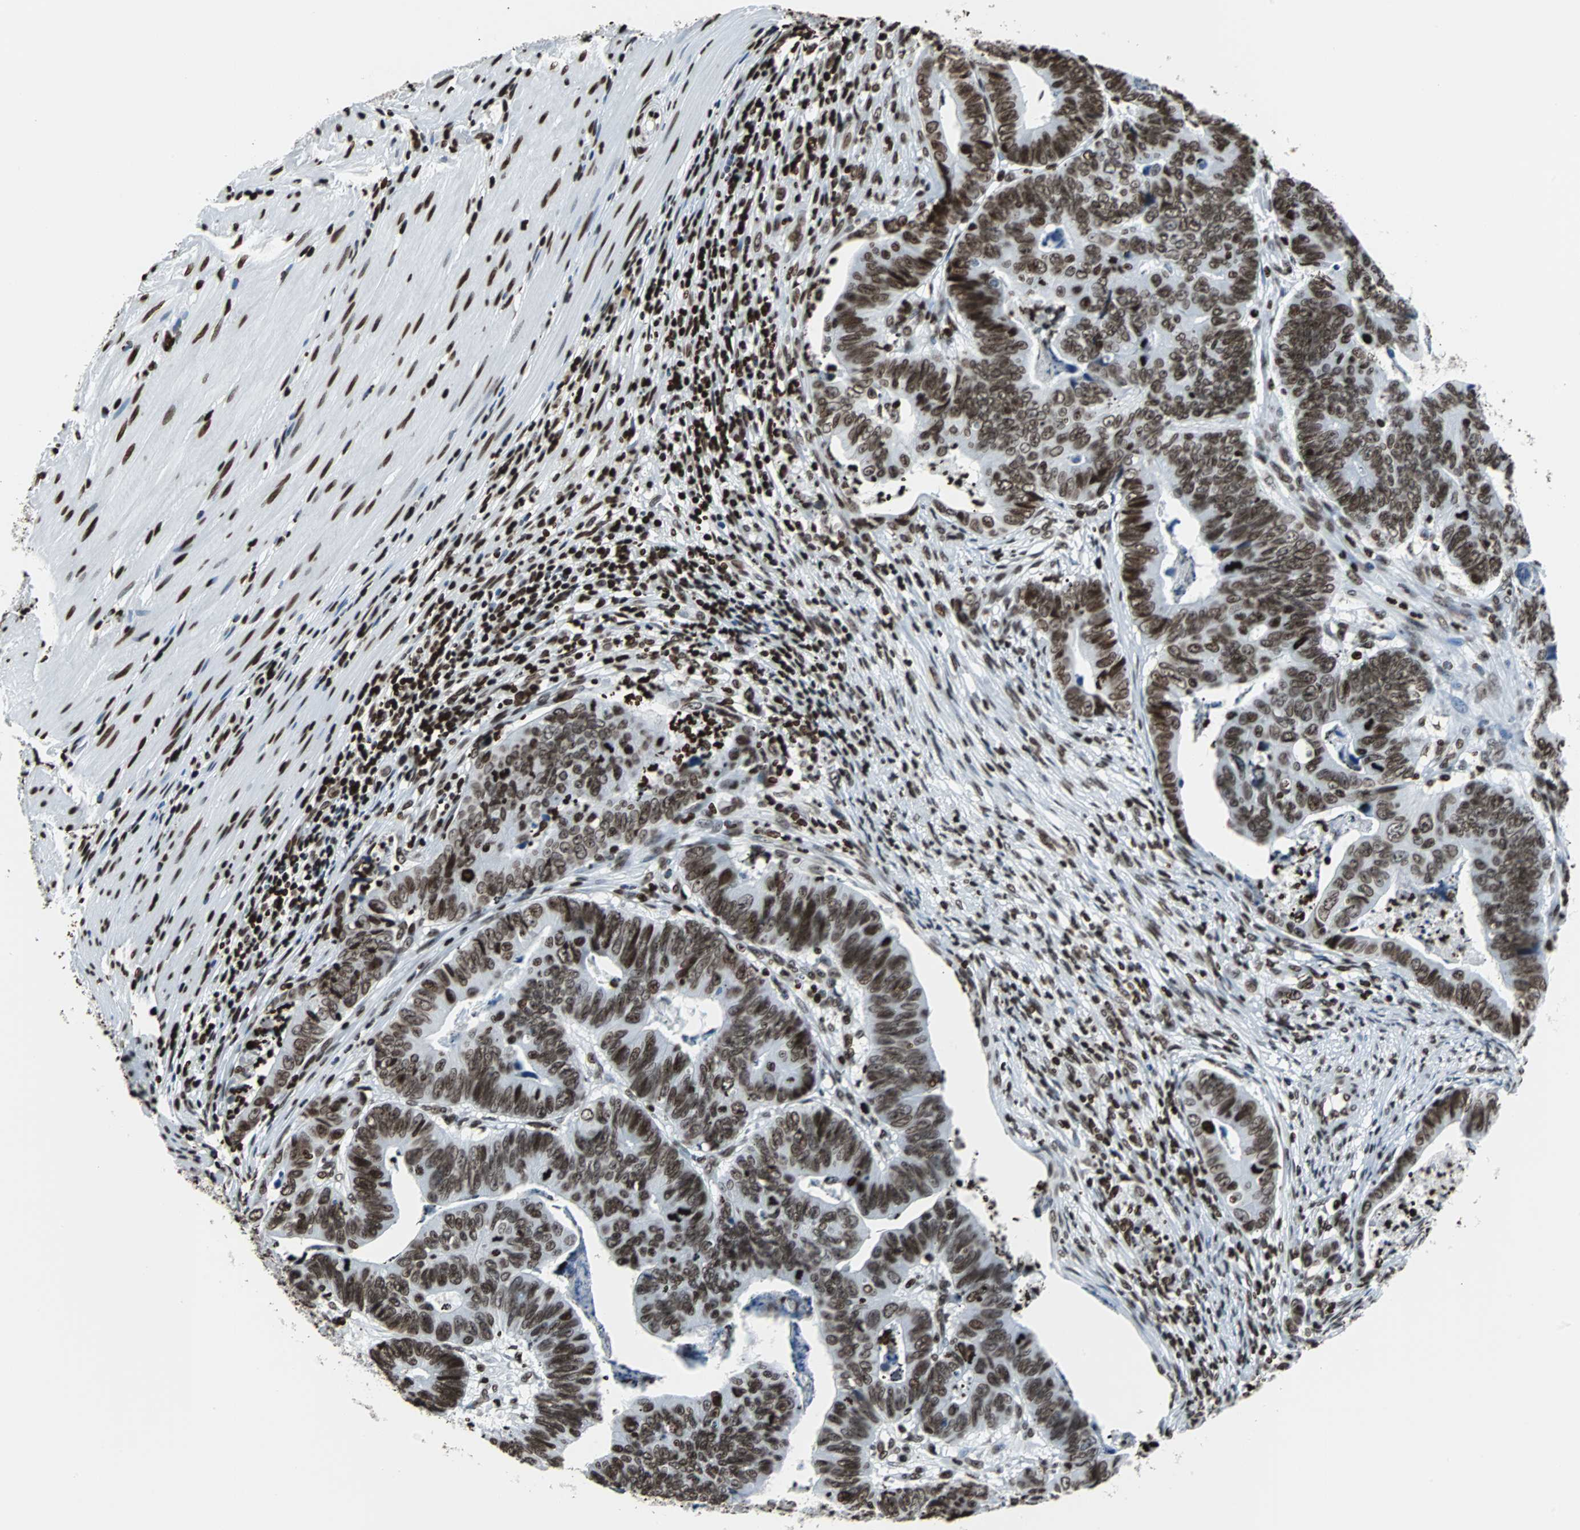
{"staining": {"intensity": "strong", "quantity": ">75%", "location": "nuclear"}, "tissue": "stomach cancer", "cell_type": "Tumor cells", "image_type": "cancer", "snomed": [{"axis": "morphology", "description": "Adenocarcinoma, NOS"}, {"axis": "topography", "description": "Stomach, lower"}], "caption": "This is a photomicrograph of immunohistochemistry (IHC) staining of stomach cancer (adenocarcinoma), which shows strong expression in the nuclear of tumor cells.", "gene": "H2BC18", "patient": {"sex": "male", "age": 77}}